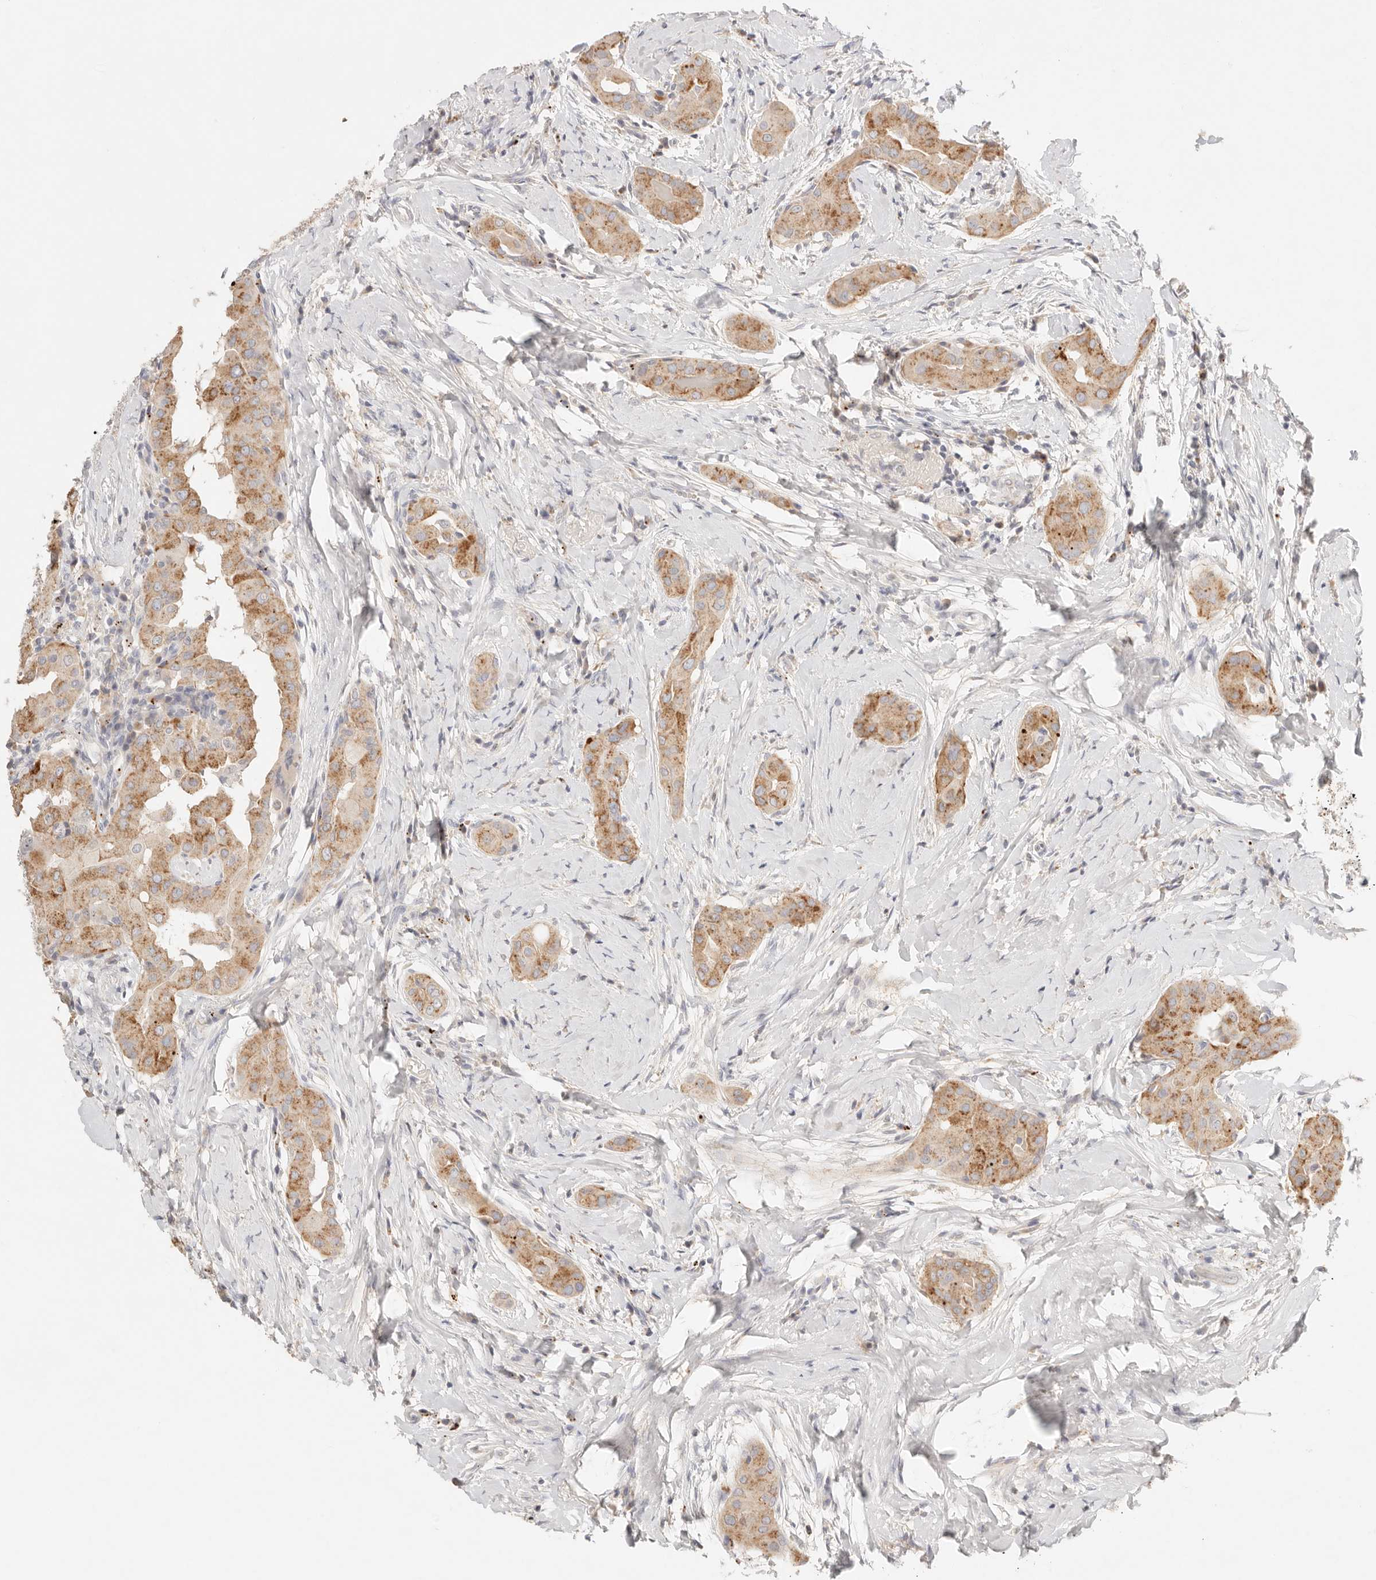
{"staining": {"intensity": "moderate", "quantity": ">75%", "location": "cytoplasmic/membranous"}, "tissue": "thyroid cancer", "cell_type": "Tumor cells", "image_type": "cancer", "snomed": [{"axis": "morphology", "description": "Papillary adenocarcinoma, NOS"}, {"axis": "topography", "description": "Thyroid gland"}], "caption": "A micrograph of human thyroid cancer (papillary adenocarcinoma) stained for a protein demonstrates moderate cytoplasmic/membranous brown staining in tumor cells.", "gene": "CEP120", "patient": {"sex": "male", "age": 33}}